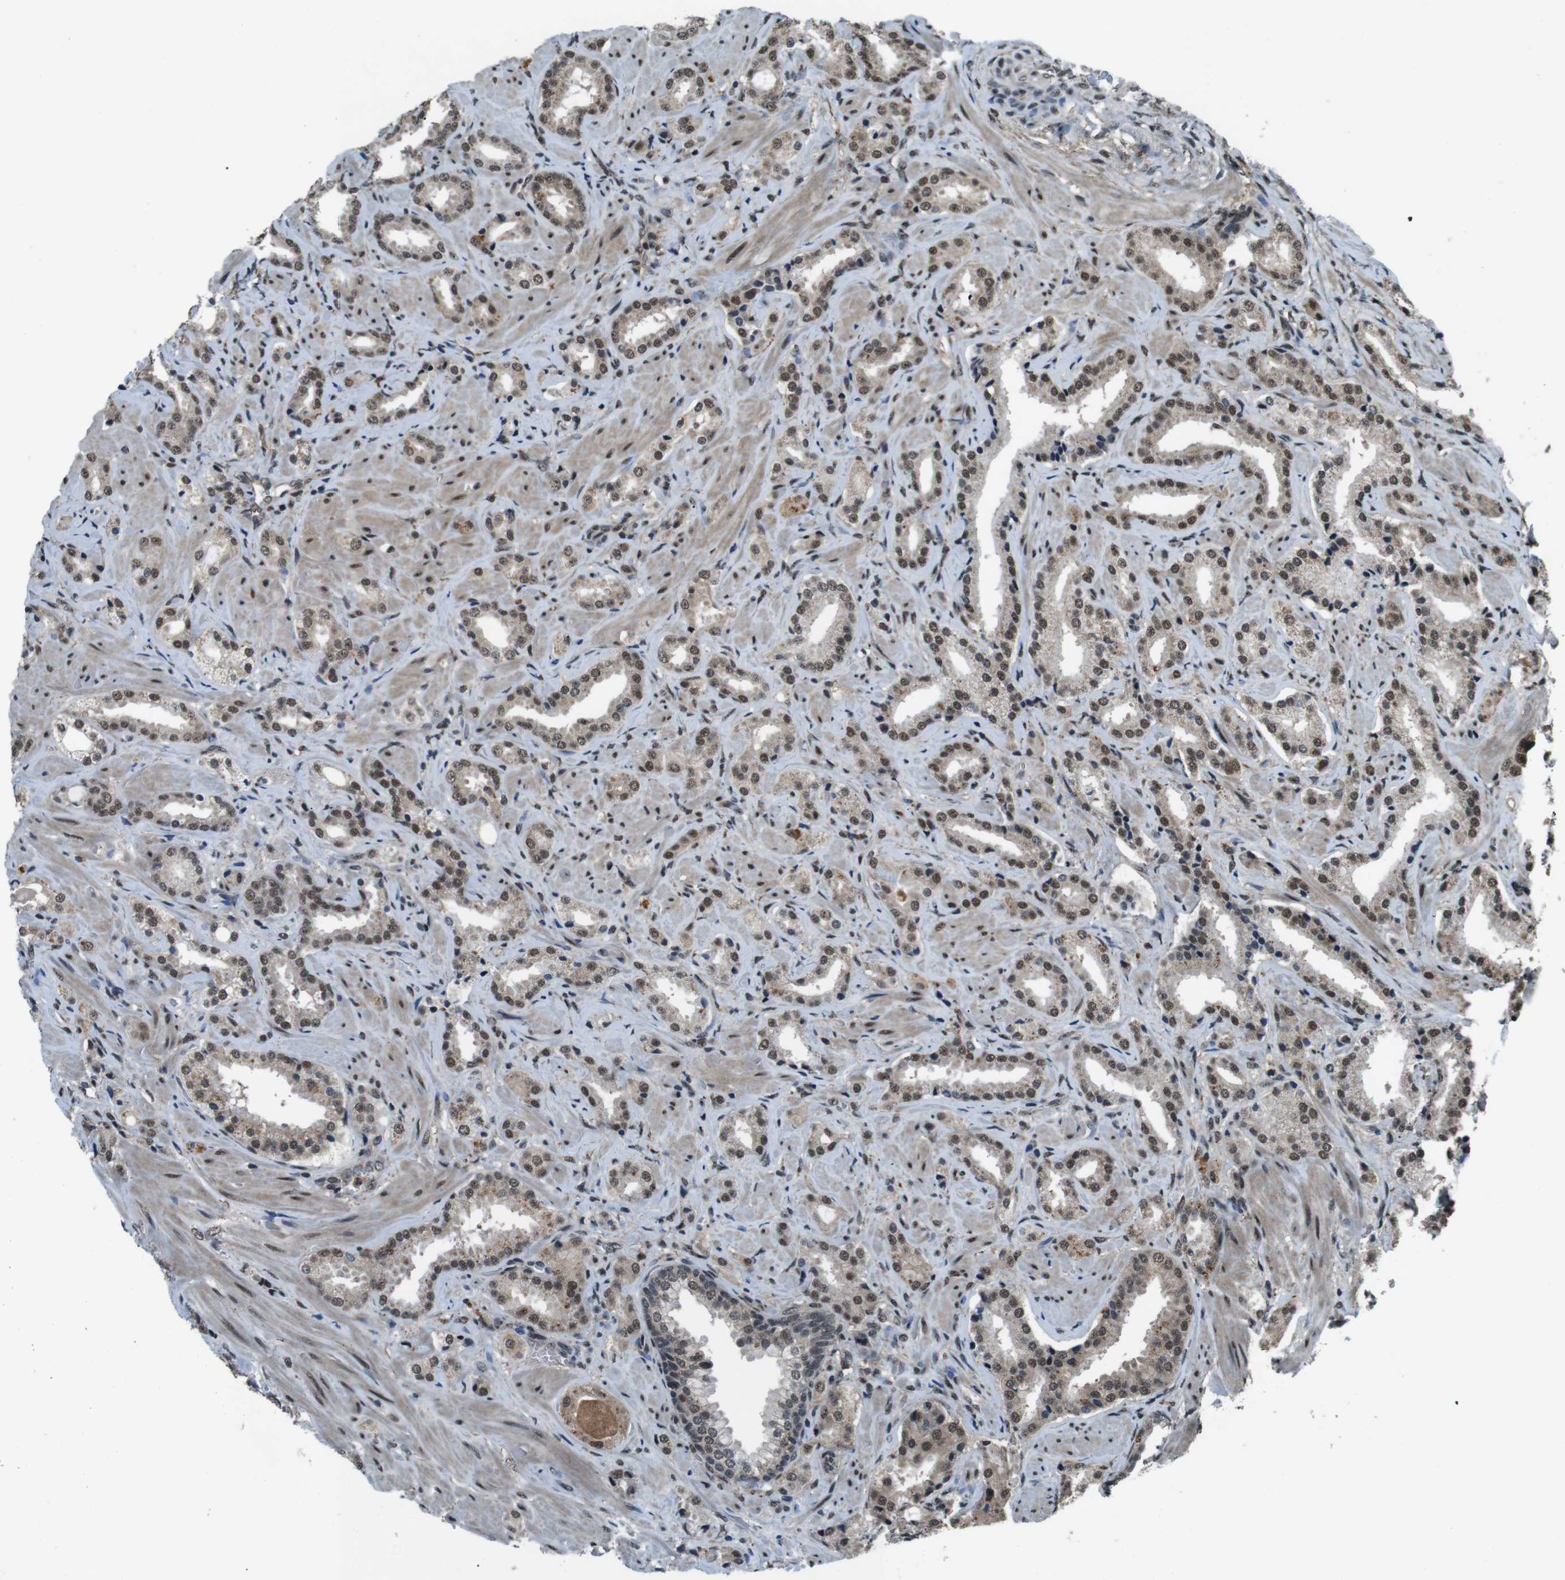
{"staining": {"intensity": "moderate", "quantity": ">75%", "location": "cytoplasmic/membranous,nuclear"}, "tissue": "prostate cancer", "cell_type": "Tumor cells", "image_type": "cancer", "snomed": [{"axis": "morphology", "description": "Adenocarcinoma, High grade"}, {"axis": "topography", "description": "Prostate"}], "caption": "Brown immunohistochemical staining in prostate adenocarcinoma (high-grade) exhibits moderate cytoplasmic/membranous and nuclear positivity in approximately >75% of tumor cells.", "gene": "NR4A2", "patient": {"sex": "male", "age": 64}}